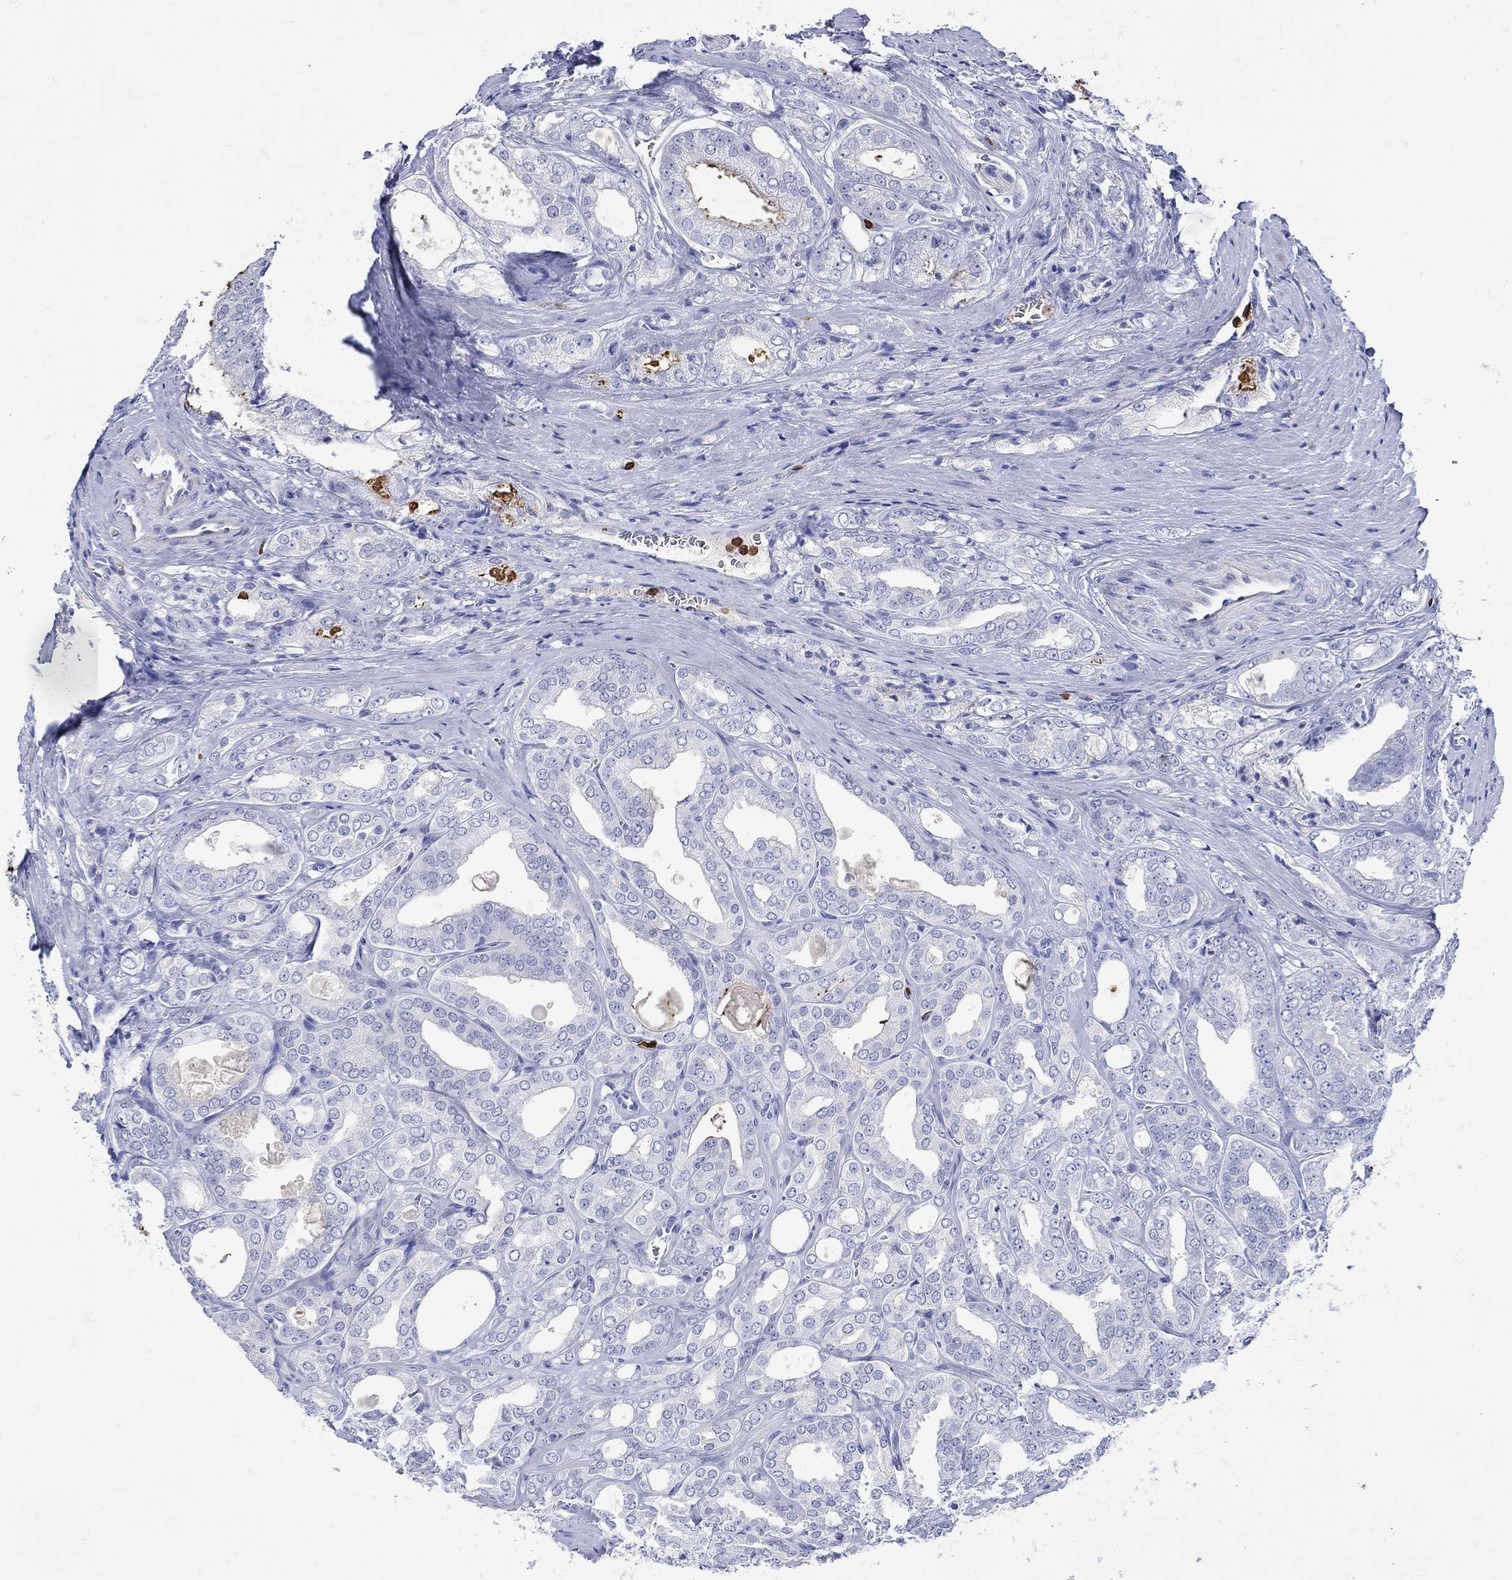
{"staining": {"intensity": "negative", "quantity": "none", "location": "none"}, "tissue": "prostate cancer", "cell_type": "Tumor cells", "image_type": "cancer", "snomed": [{"axis": "morphology", "description": "Adenocarcinoma, NOS"}, {"axis": "morphology", "description": "Adenocarcinoma, High grade"}, {"axis": "topography", "description": "Prostate"}], "caption": "This micrograph is of prostate cancer stained with immunohistochemistry to label a protein in brown with the nuclei are counter-stained blue. There is no expression in tumor cells.", "gene": "LINGO3", "patient": {"sex": "male", "age": 70}}